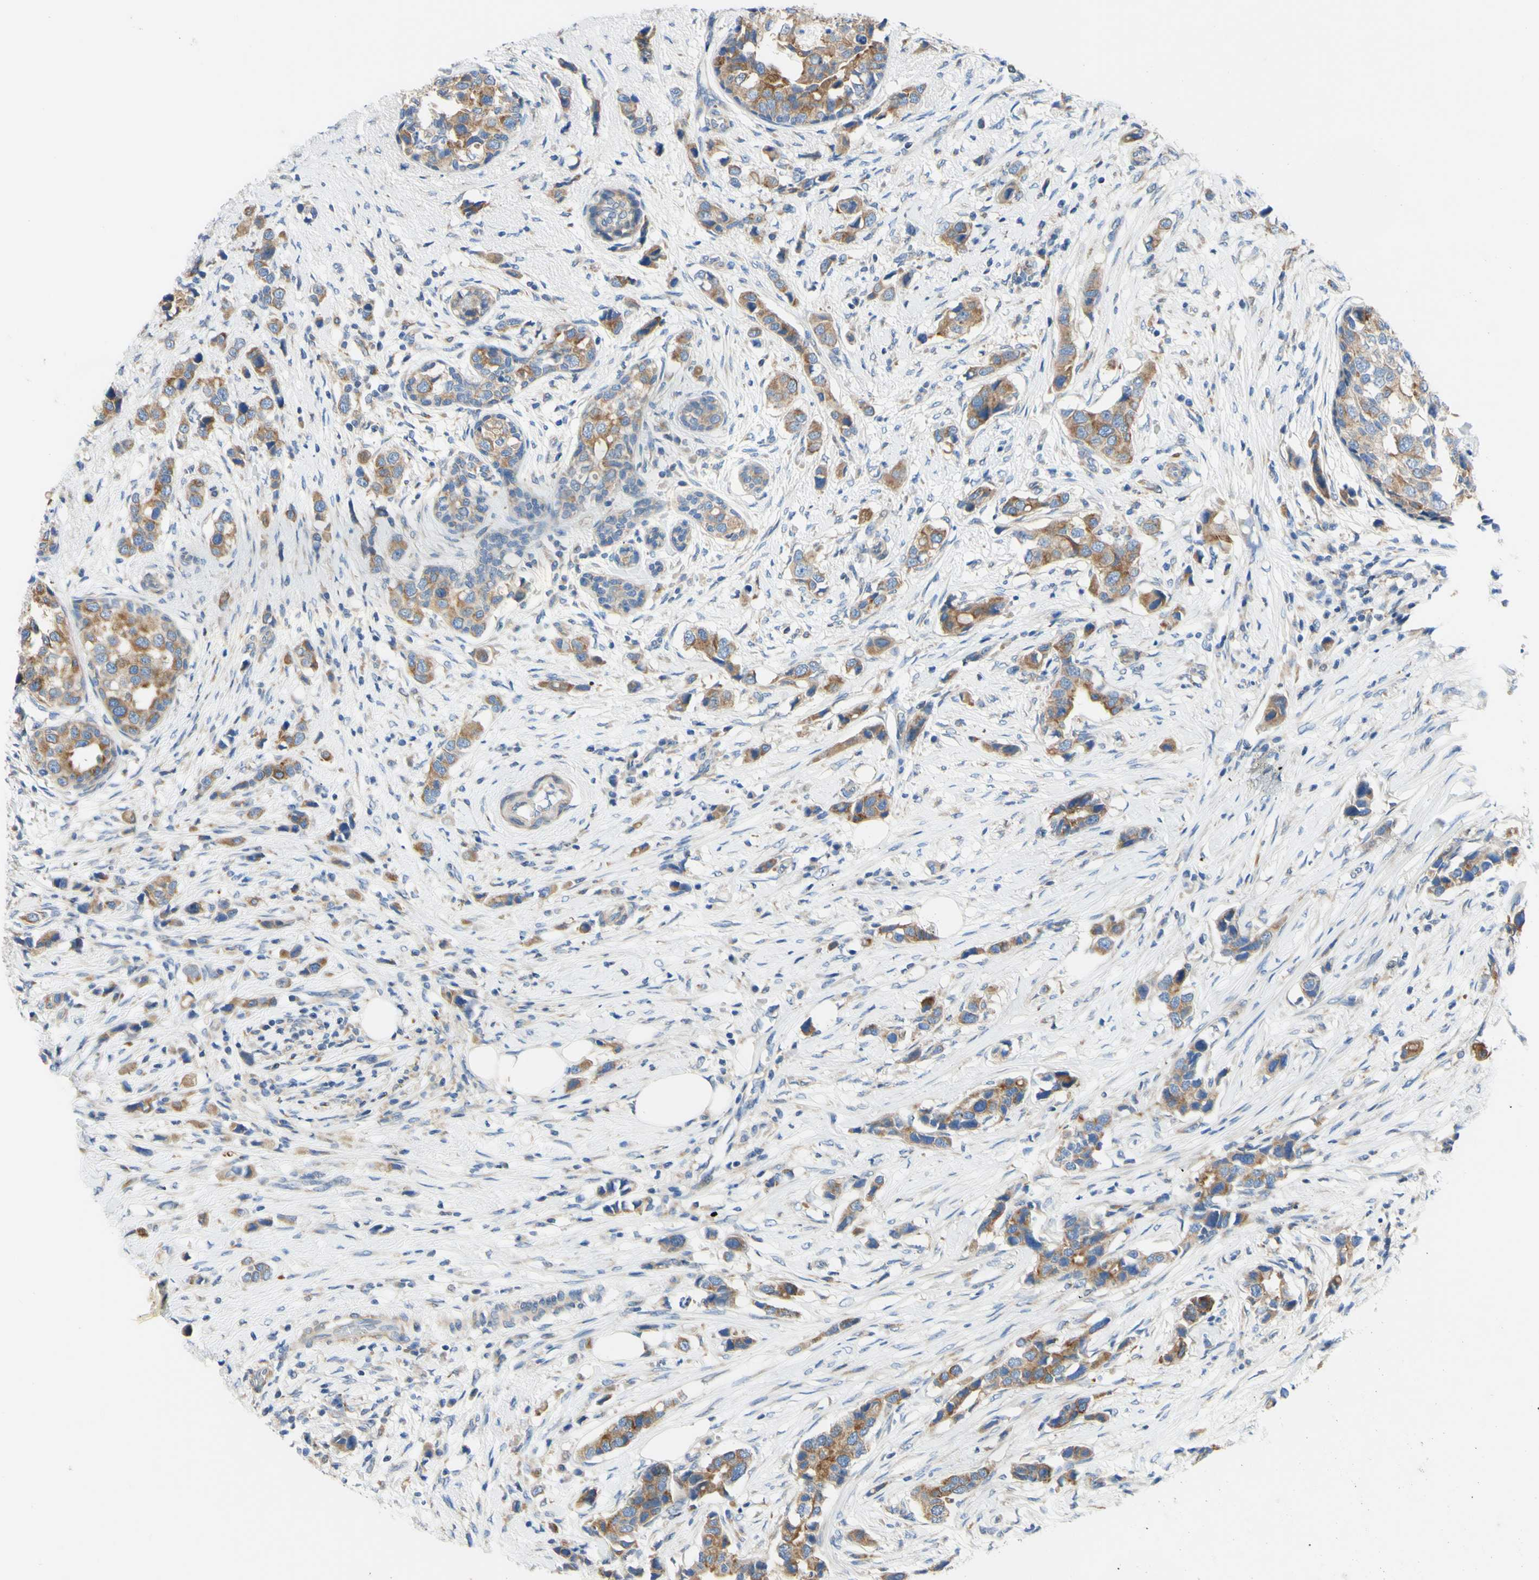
{"staining": {"intensity": "moderate", "quantity": ">75%", "location": "cytoplasmic/membranous"}, "tissue": "breast cancer", "cell_type": "Tumor cells", "image_type": "cancer", "snomed": [{"axis": "morphology", "description": "Normal tissue, NOS"}, {"axis": "morphology", "description": "Duct carcinoma"}, {"axis": "topography", "description": "Breast"}], "caption": "Protein expression analysis of infiltrating ductal carcinoma (breast) exhibits moderate cytoplasmic/membranous staining in about >75% of tumor cells.", "gene": "RETREG2", "patient": {"sex": "female", "age": 50}}